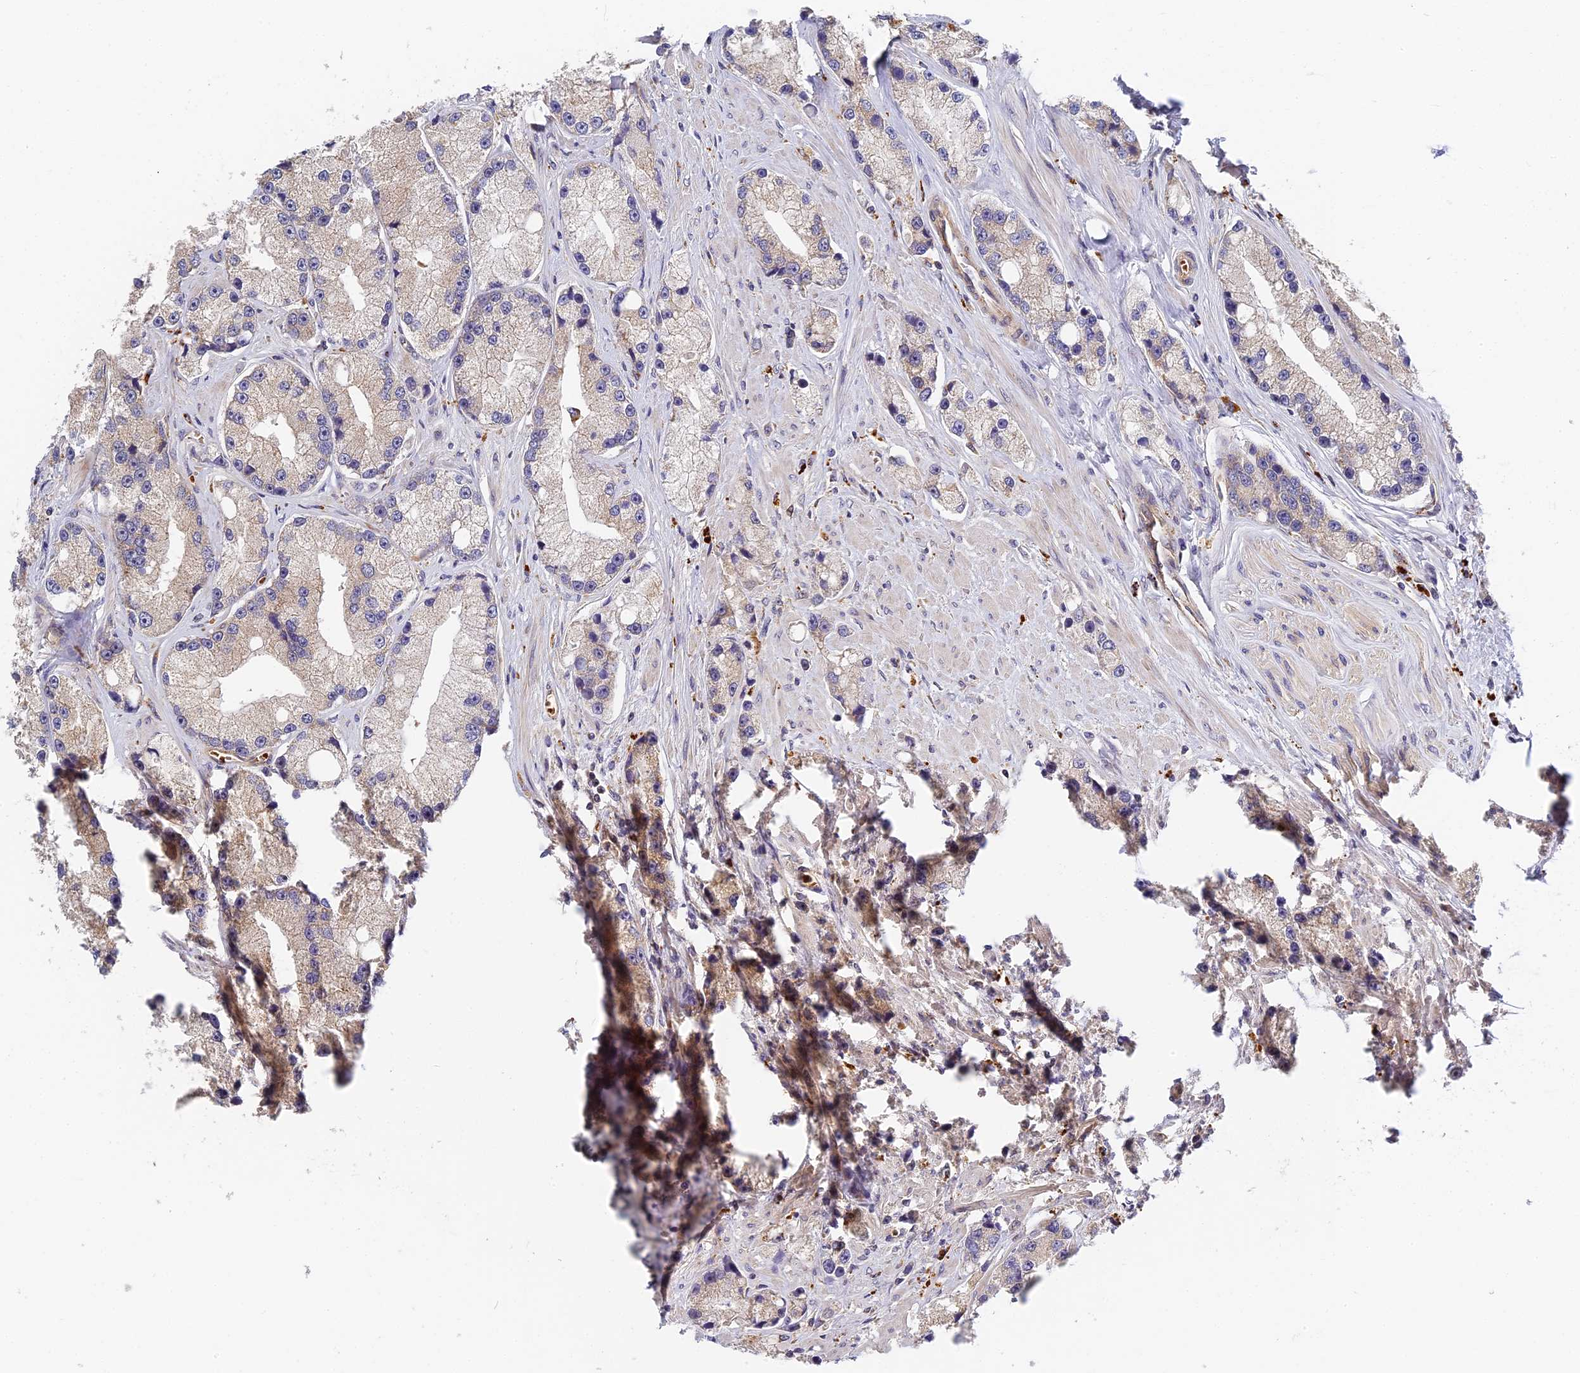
{"staining": {"intensity": "weak", "quantity": "<25%", "location": "cytoplasmic/membranous"}, "tissue": "prostate cancer", "cell_type": "Tumor cells", "image_type": "cancer", "snomed": [{"axis": "morphology", "description": "Adenocarcinoma, High grade"}, {"axis": "topography", "description": "Prostate"}], "caption": "Tumor cells show no significant protein positivity in prostate cancer (adenocarcinoma (high-grade)).", "gene": "MISP3", "patient": {"sex": "male", "age": 74}}